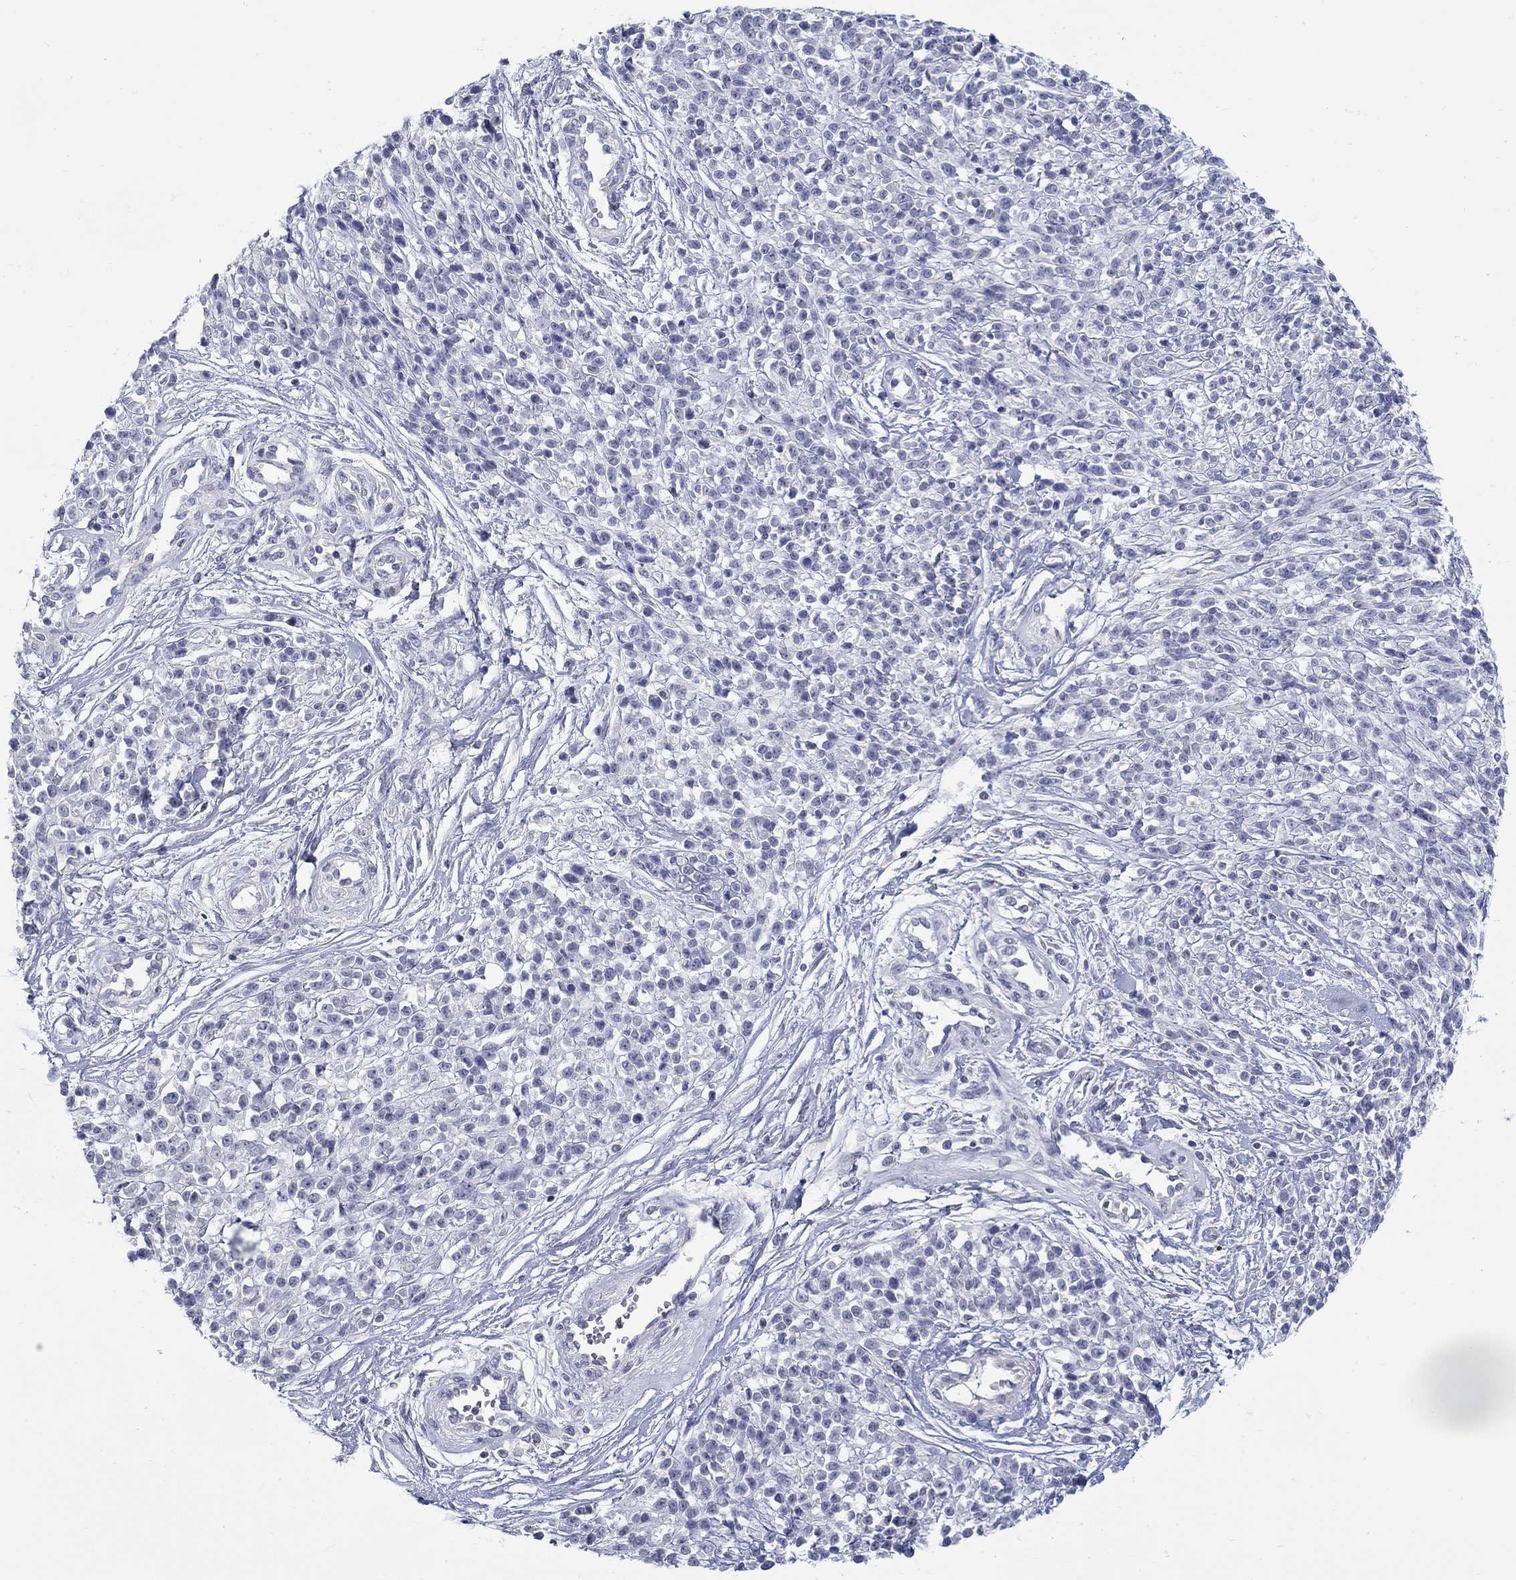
{"staining": {"intensity": "negative", "quantity": "none", "location": "none"}, "tissue": "melanoma", "cell_type": "Tumor cells", "image_type": "cancer", "snomed": [{"axis": "morphology", "description": "Malignant melanoma, NOS"}, {"axis": "topography", "description": "Skin"}, {"axis": "topography", "description": "Skin of trunk"}], "caption": "Melanoma stained for a protein using immunohistochemistry (IHC) exhibits no staining tumor cells.", "gene": "ABCA4", "patient": {"sex": "male", "age": 74}}